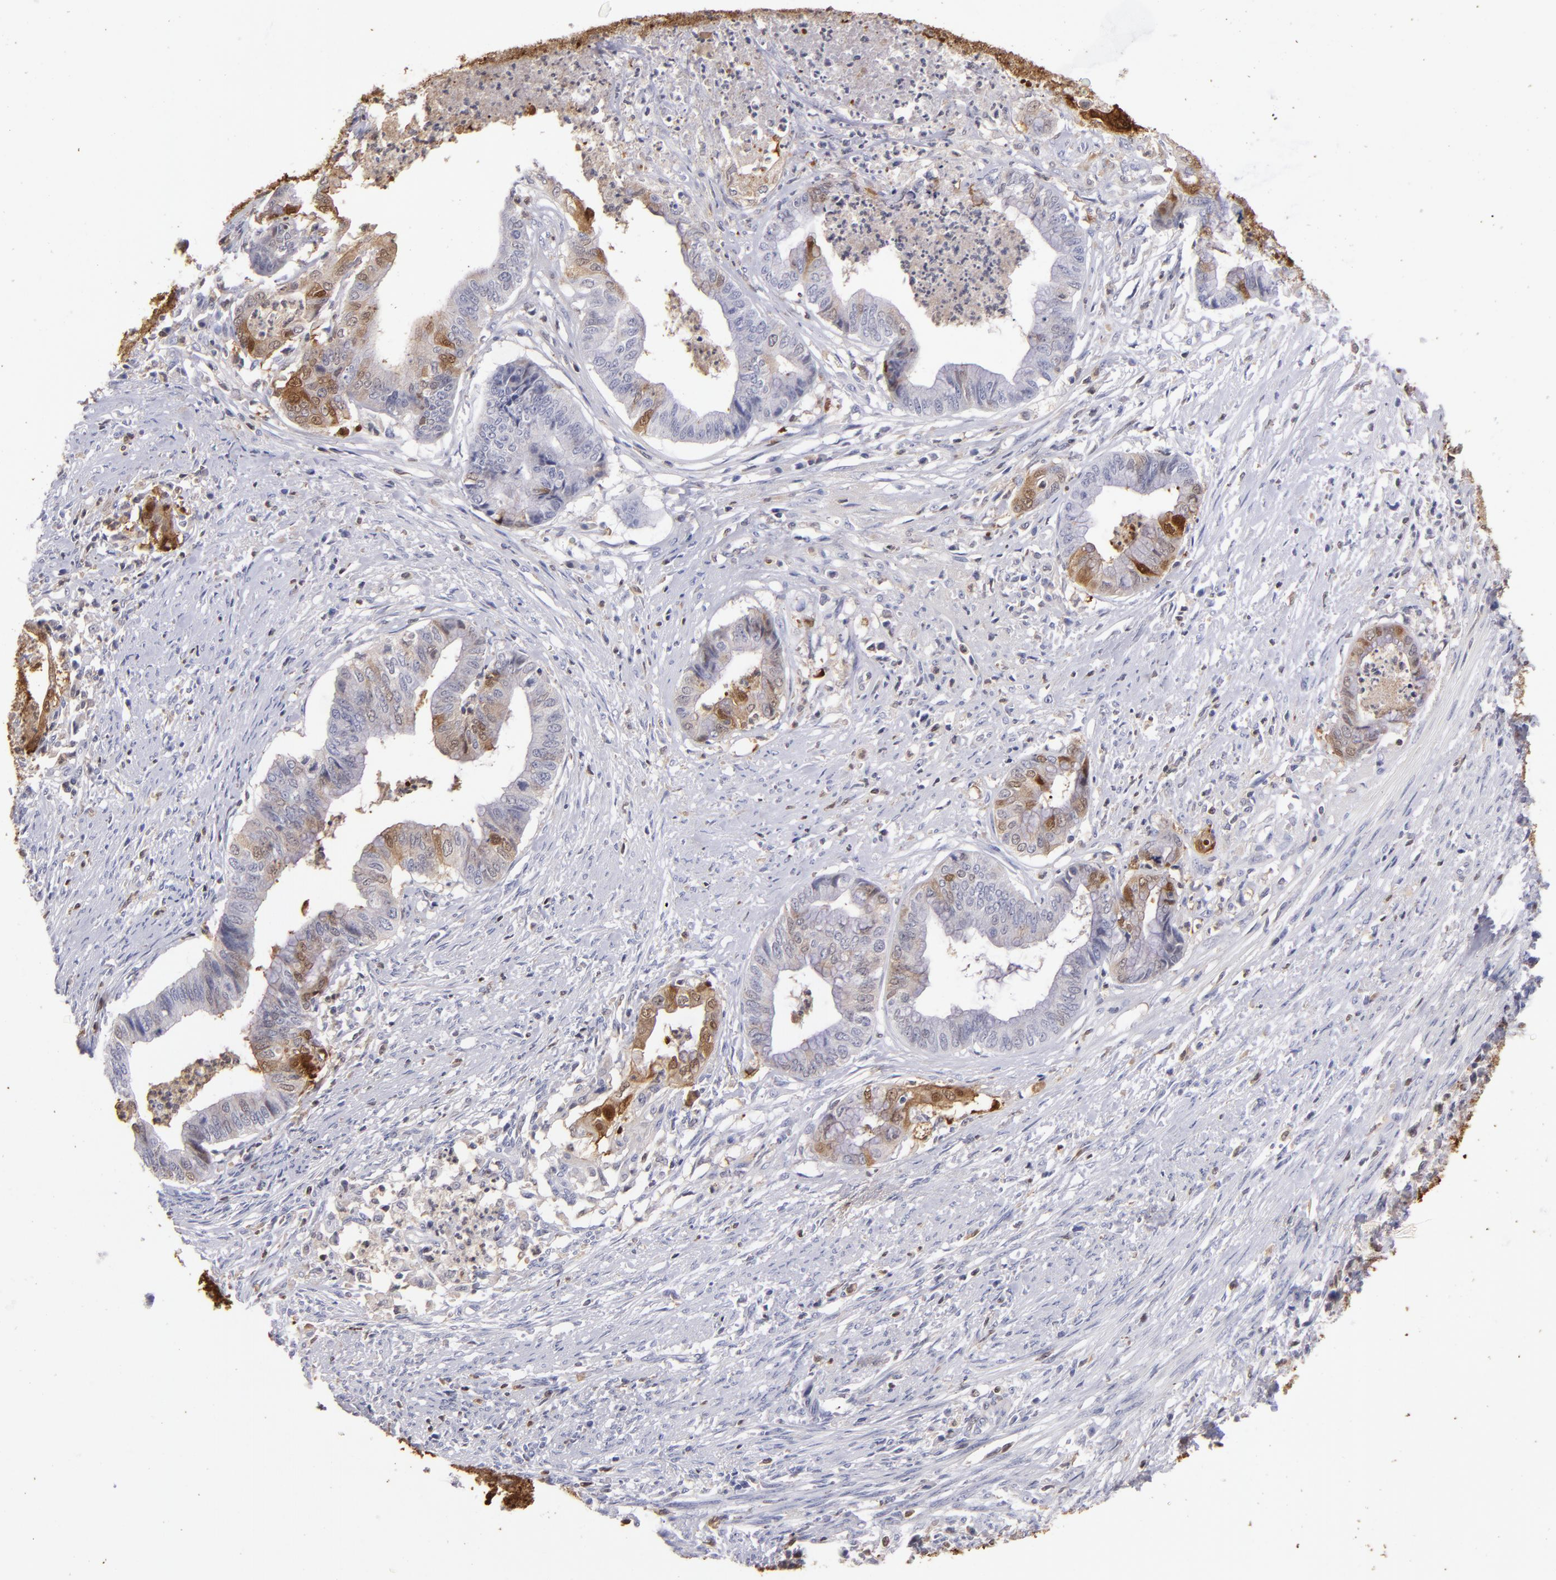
{"staining": {"intensity": "moderate", "quantity": "<25%", "location": "cytoplasmic/membranous,nuclear"}, "tissue": "endometrial cancer", "cell_type": "Tumor cells", "image_type": "cancer", "snomed": [{"axis": "morphology", "description": "Necrosis, NOS"}, {"axis": "morphology", "description": "Adenocarcinoma, NOS"}, {"axis": "topography", "description": "Endometrium"}], "caption": "The immunohistochemical stain shows moderate cytoplasmic/membranous and nuclear positivity in tumor cells of adenocarcinoma (endometrial) tissue.", "gene": "S100A2", "patient": {"sex": "female", "age": 79}}